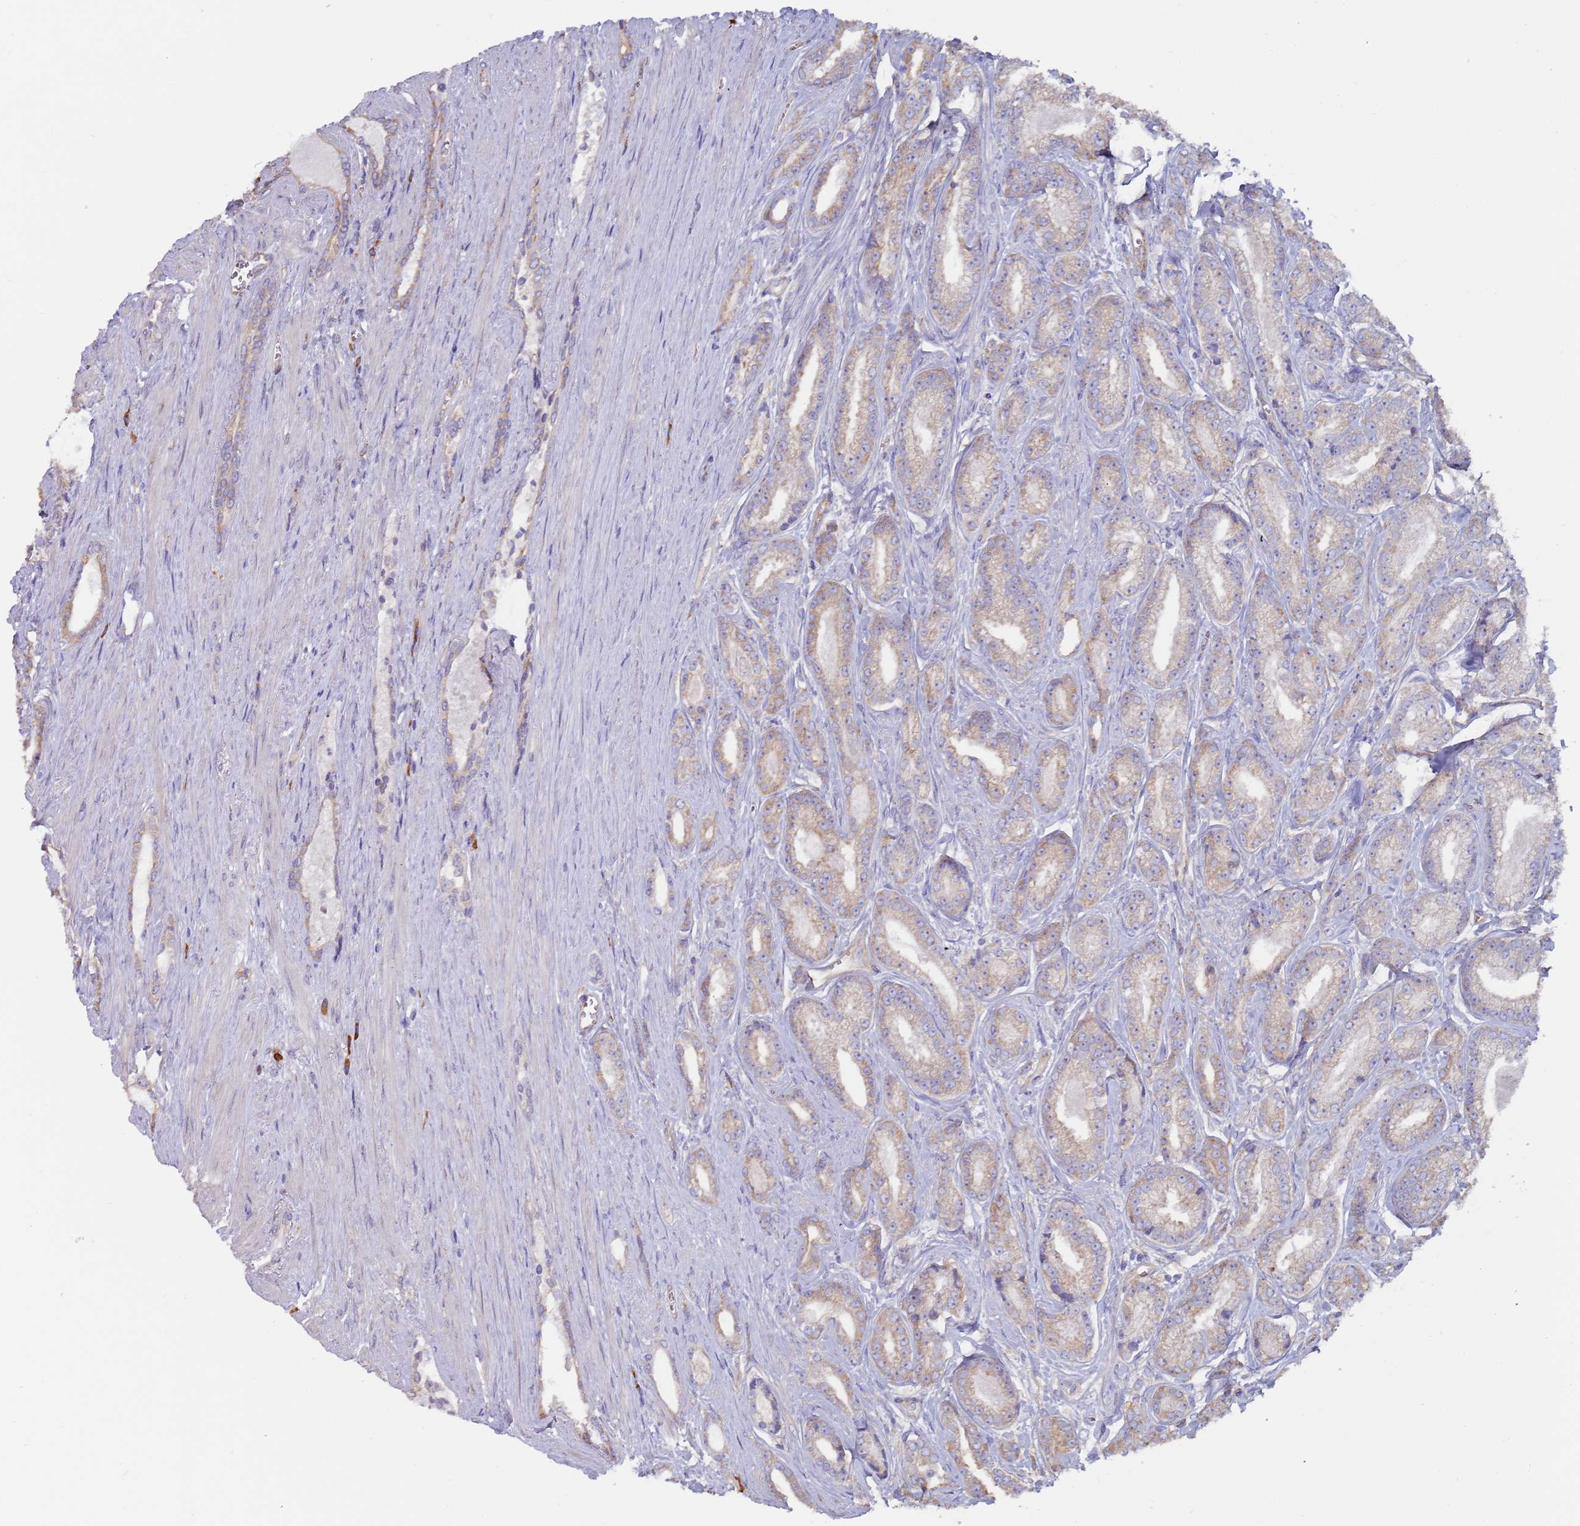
{"staining": {"intensity": "weak", "quantity": "25%-75%", "location": "cytoplasmic/membranous"}, "tissue": "prostate cancer", "cell_type": "Tumor cells", "image_type": "cancer", "snomed": [{"axis": "morphology", "description": "Adenocarcinoma, NOS"}, {"axis": "topography", "description": "Prostate and seminal vesicle, NOS"}], "caption": "Prostate cancer (adenocarcinoma) tissue shows weak cytoplasmic/membranous expression in approximately 25%-75% of tumor cells", "gene": "ZNF844", "patient": {"sex": "male", "age": 76}}